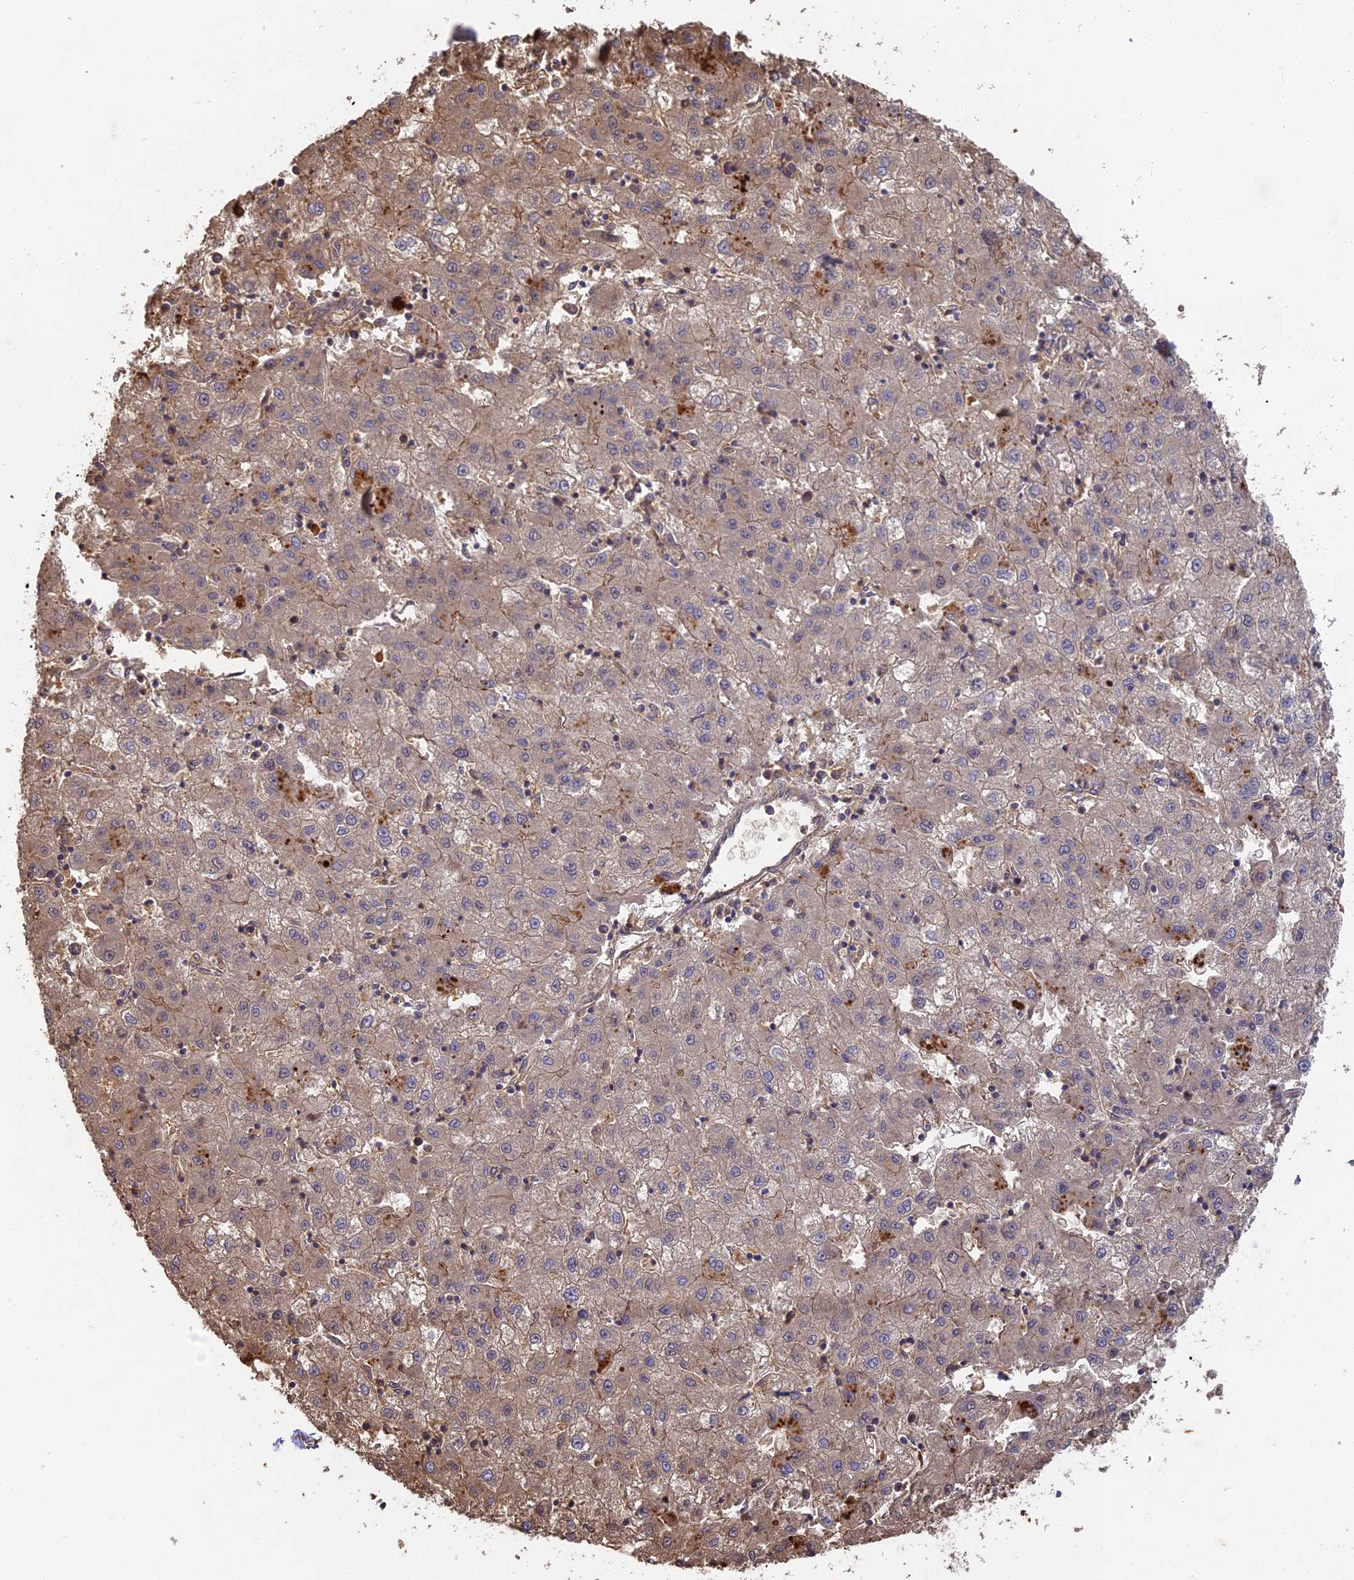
{"staining": {"intensity": "moderate", "quantity": "25%-75%", "location": "cytoplasmic/membranous"}, "tissue": "liver cancer", "cell_type": "Tumor cells", "image_type": "cancer", "snomed": [{"axis": "morphology", "description": "Carcinoma, Hepatocellular, NOS"}, {"axis": "topography", "description": "Liver"}], "caption": "There is medium levels of moderate cytoplasmic/membranous positivity in tumor cells of liver cancer (hepatocellular carcinoma), as demonstrated by immunohistochemical staining (brown color).", "gene": "ERMAP", "patient": {"sex": "male", "age": 72}}